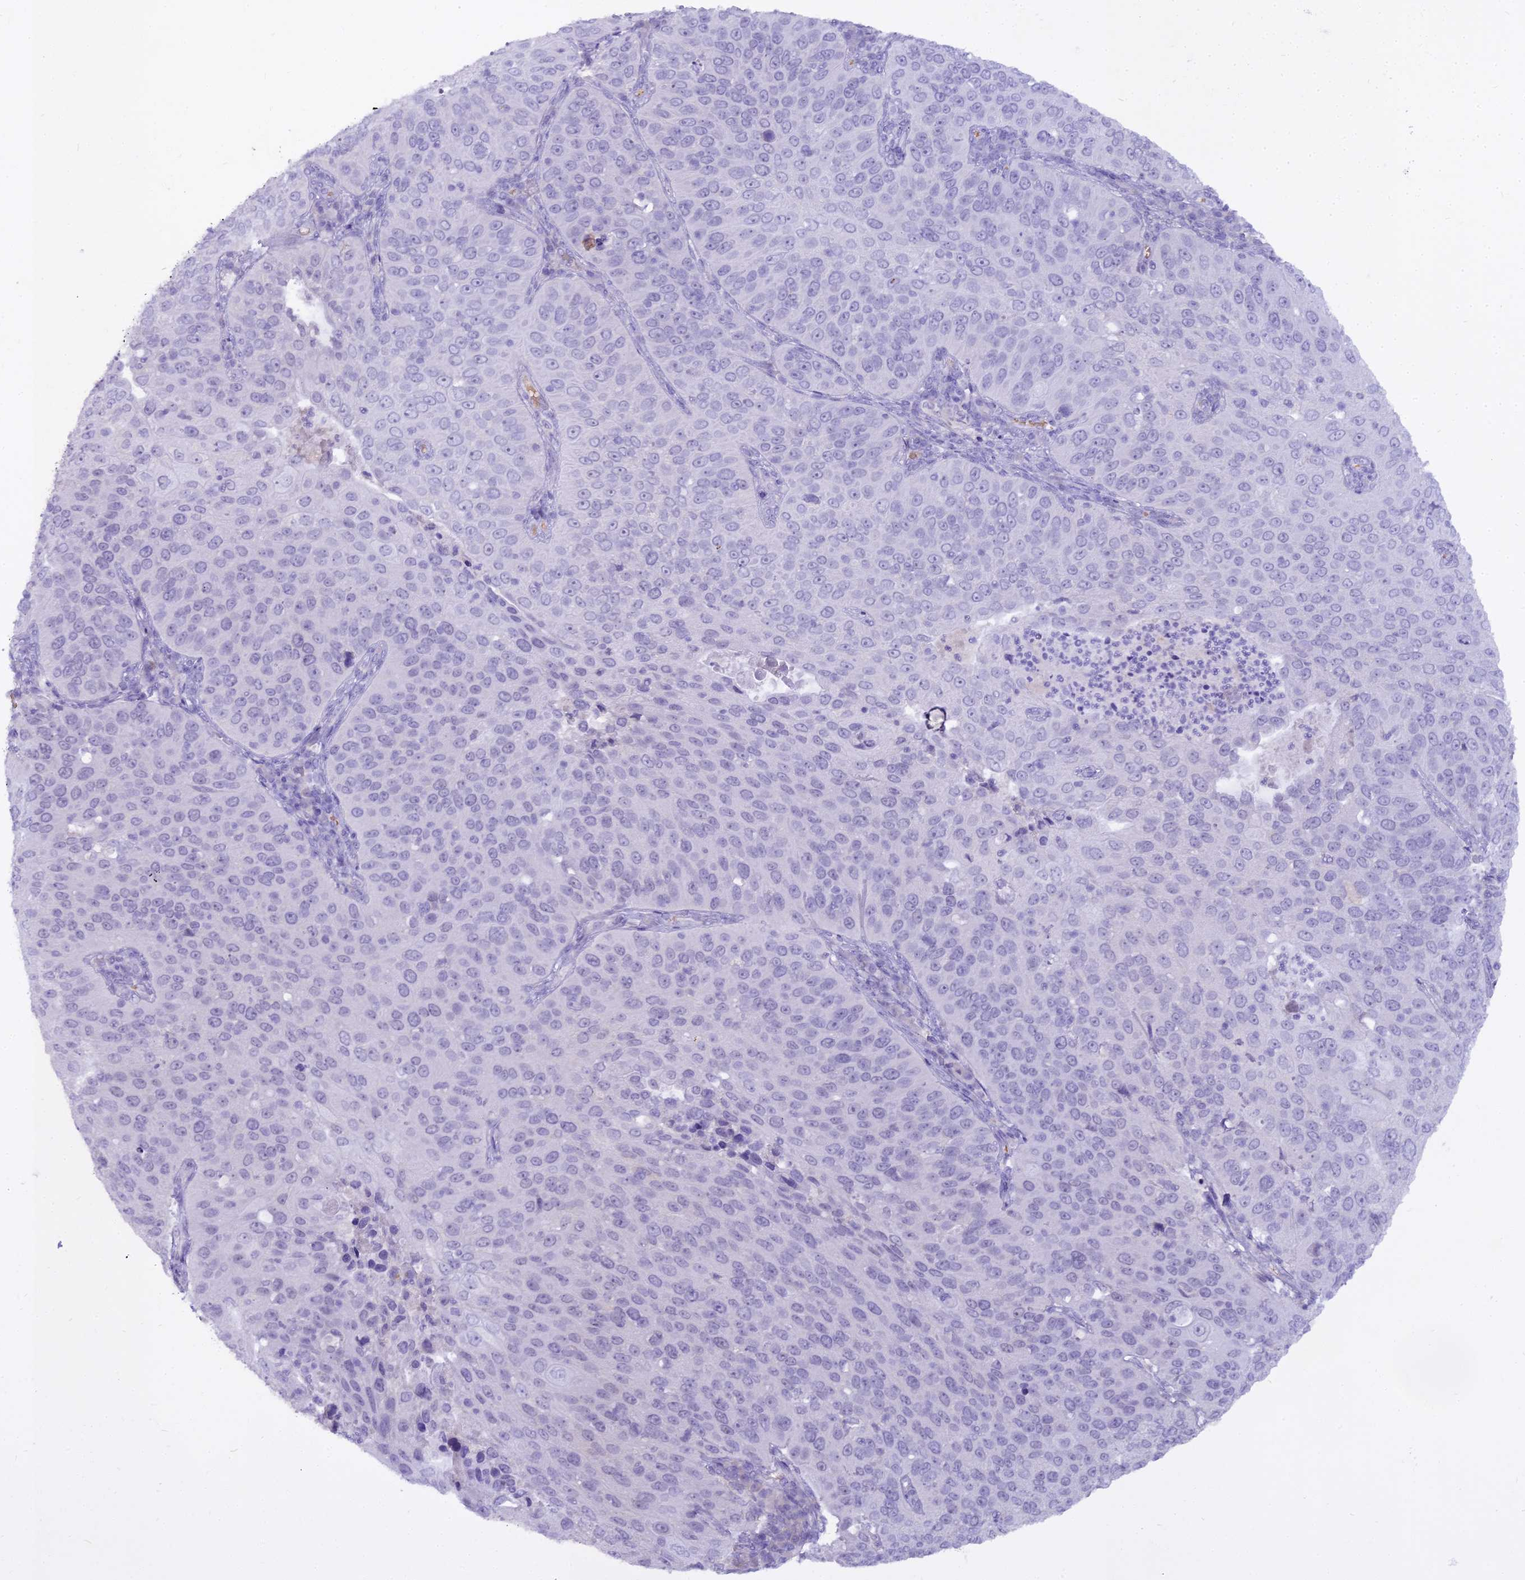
{"staining": {"intensity": "negative", "quantity": "none", "location": "none"}, "tissue": "cervical cancer", "cell_type": "Tumor cells", "image_type": "cancer", "snomed": [{"axis": "morphology", "description": "Squamous cell carcinoma, NOS"}, {"axis": "topography", "description": "Cervix"}], "caption": "Immunohistochemistry micrograph of human cervical squamous cell carcinoma stained for a protein (brown), which exhibits no positivity in tumor cells. The staining is performed using DAB brown chromogen with nuclei counter-stained in using hematoxylin.", "gene": "OSTN", "patient": {"sex": "female", "age": 36}}